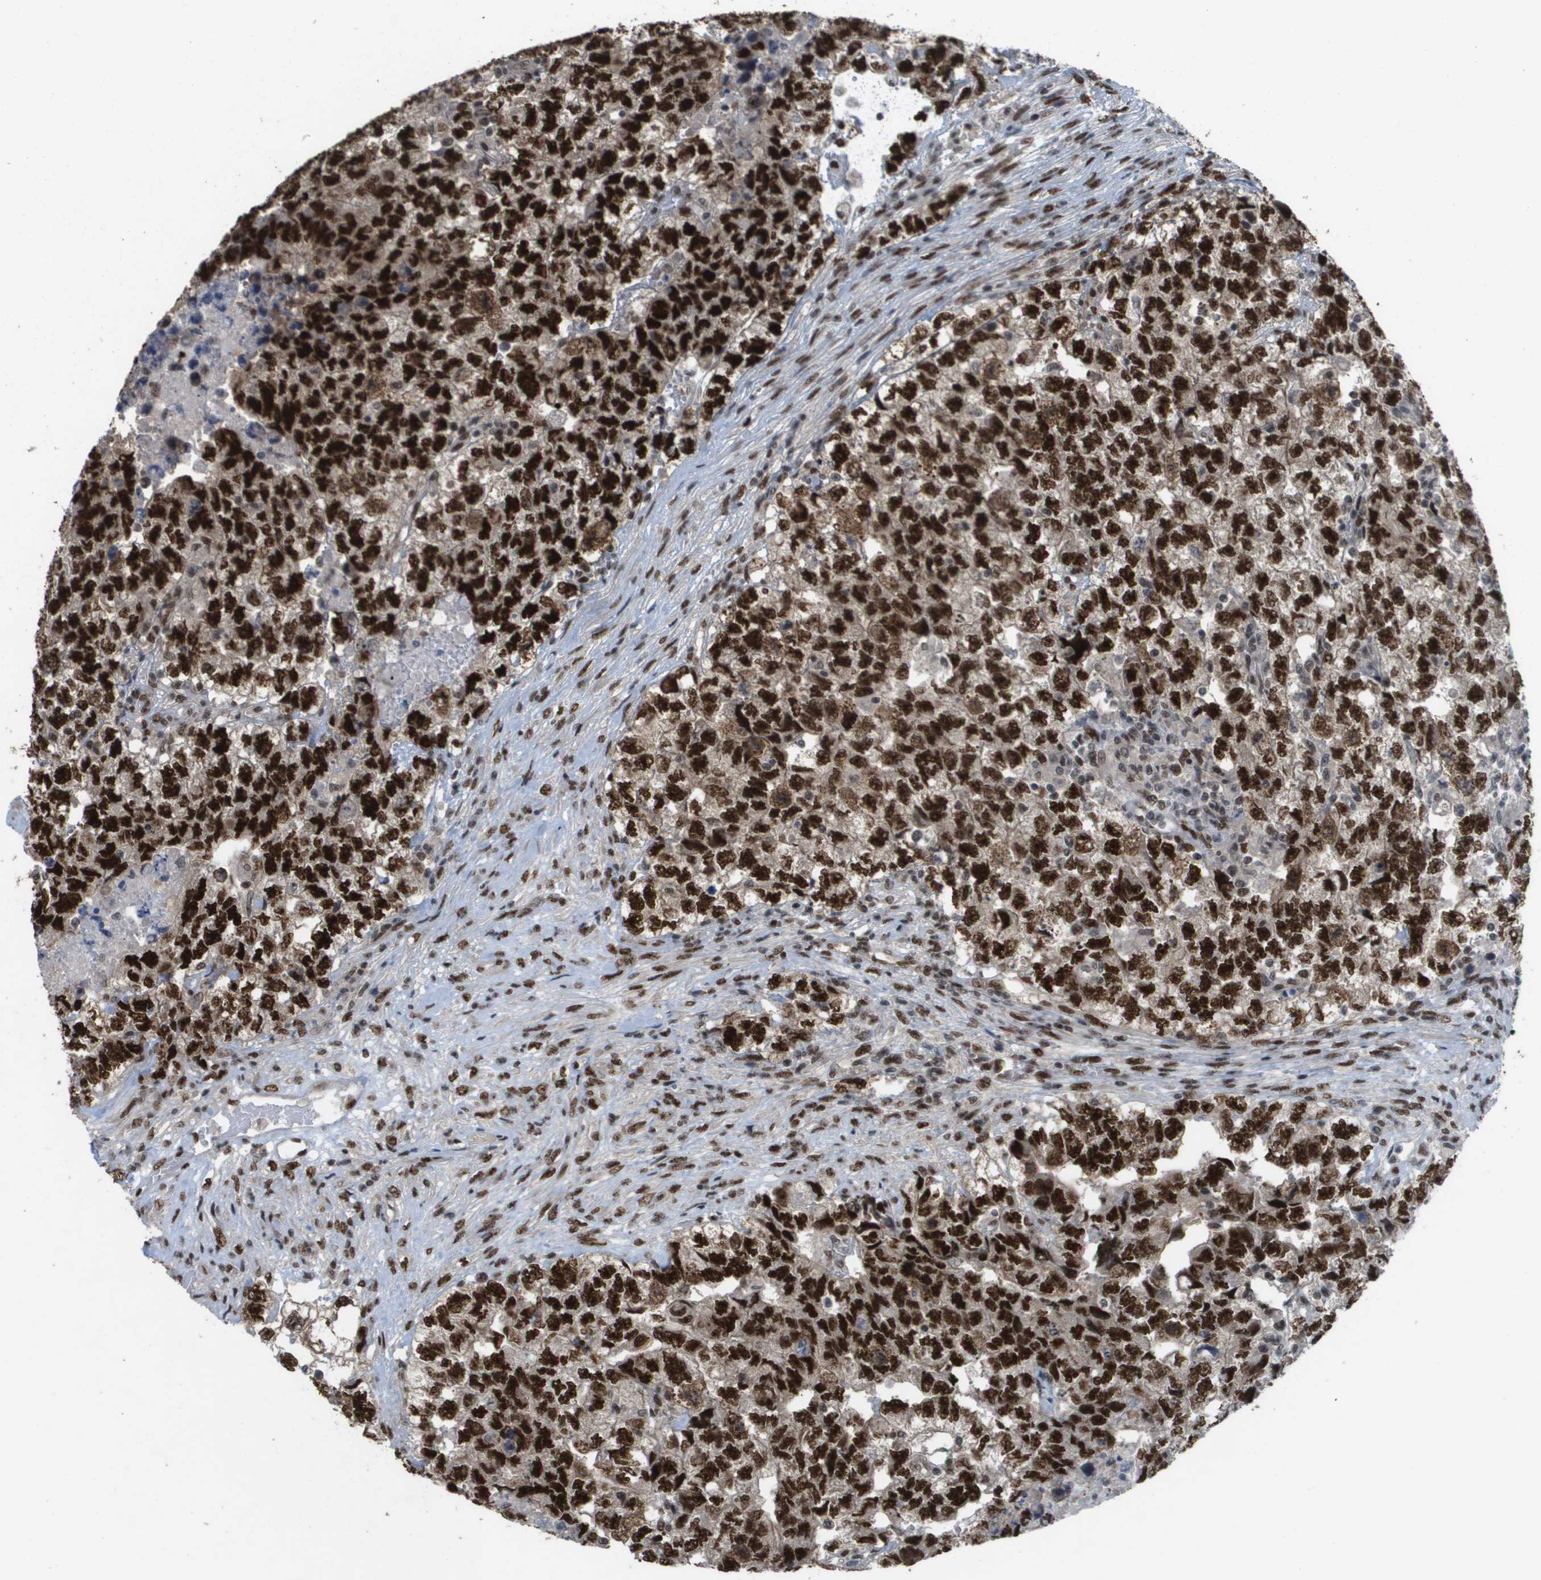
{"staining": {"intensity": "strong", "quantity": ">75%", "location": "nuclear"}, "tissue": "testis cancer", "cell_type": "Tumor cells", "image_type": "cancer", "snomed": [{"axis": "morphology", "description": "Carcinoma, Embryonal, NOS"}, {"axis": "topography", "description": "Testis"}], "caption": "Immunohistochemical staining of embryonal carcinoma (testis) reveals high levels of strong nuclear positivity in about >75% of tumor cells.", "gene": "CDT1", "patient": {"sex": "male", "age": 36}}